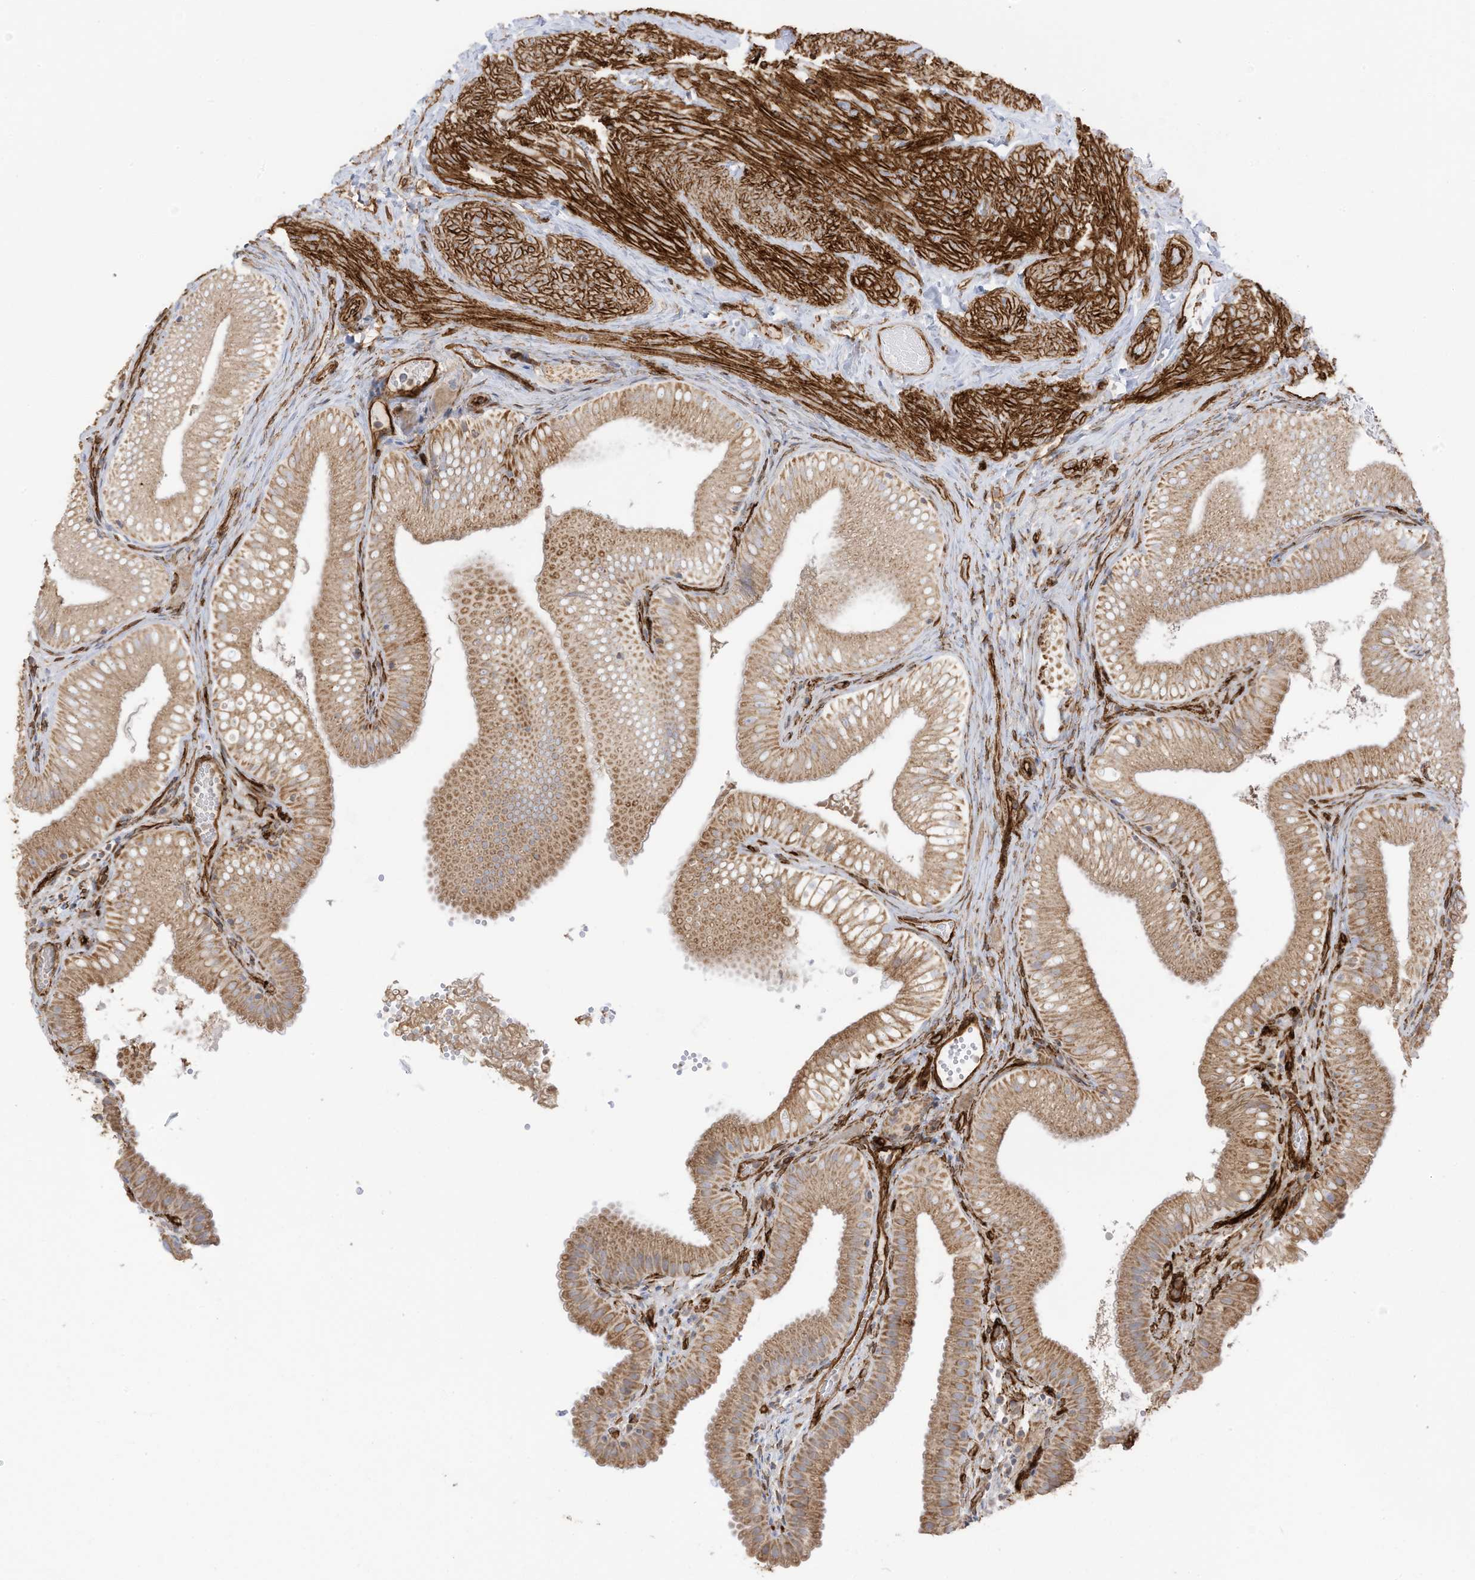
{"staining": {"intensity": "moderate", "quantity": ">75%", "location": "cytoplasmic/membranous"}, "tissue": "gallbladder", "cell_type": "Glandular cells", "image_type": "normal", "snomed": [{"axis": "morphology", "description": "Normal tissue, NOS"}, {"axis": "topography", "description": "Gallbladder"}], "caption": "Glandular cells show medium levels of moderate cytoplasmic/membranous staining in approximately >75% of cells in unremarkable human gallbladder. (IHC, brightfield microscopy, high magnification).", "gene": "ABCB7", "patient": {"sex": "female", "age": 30}}